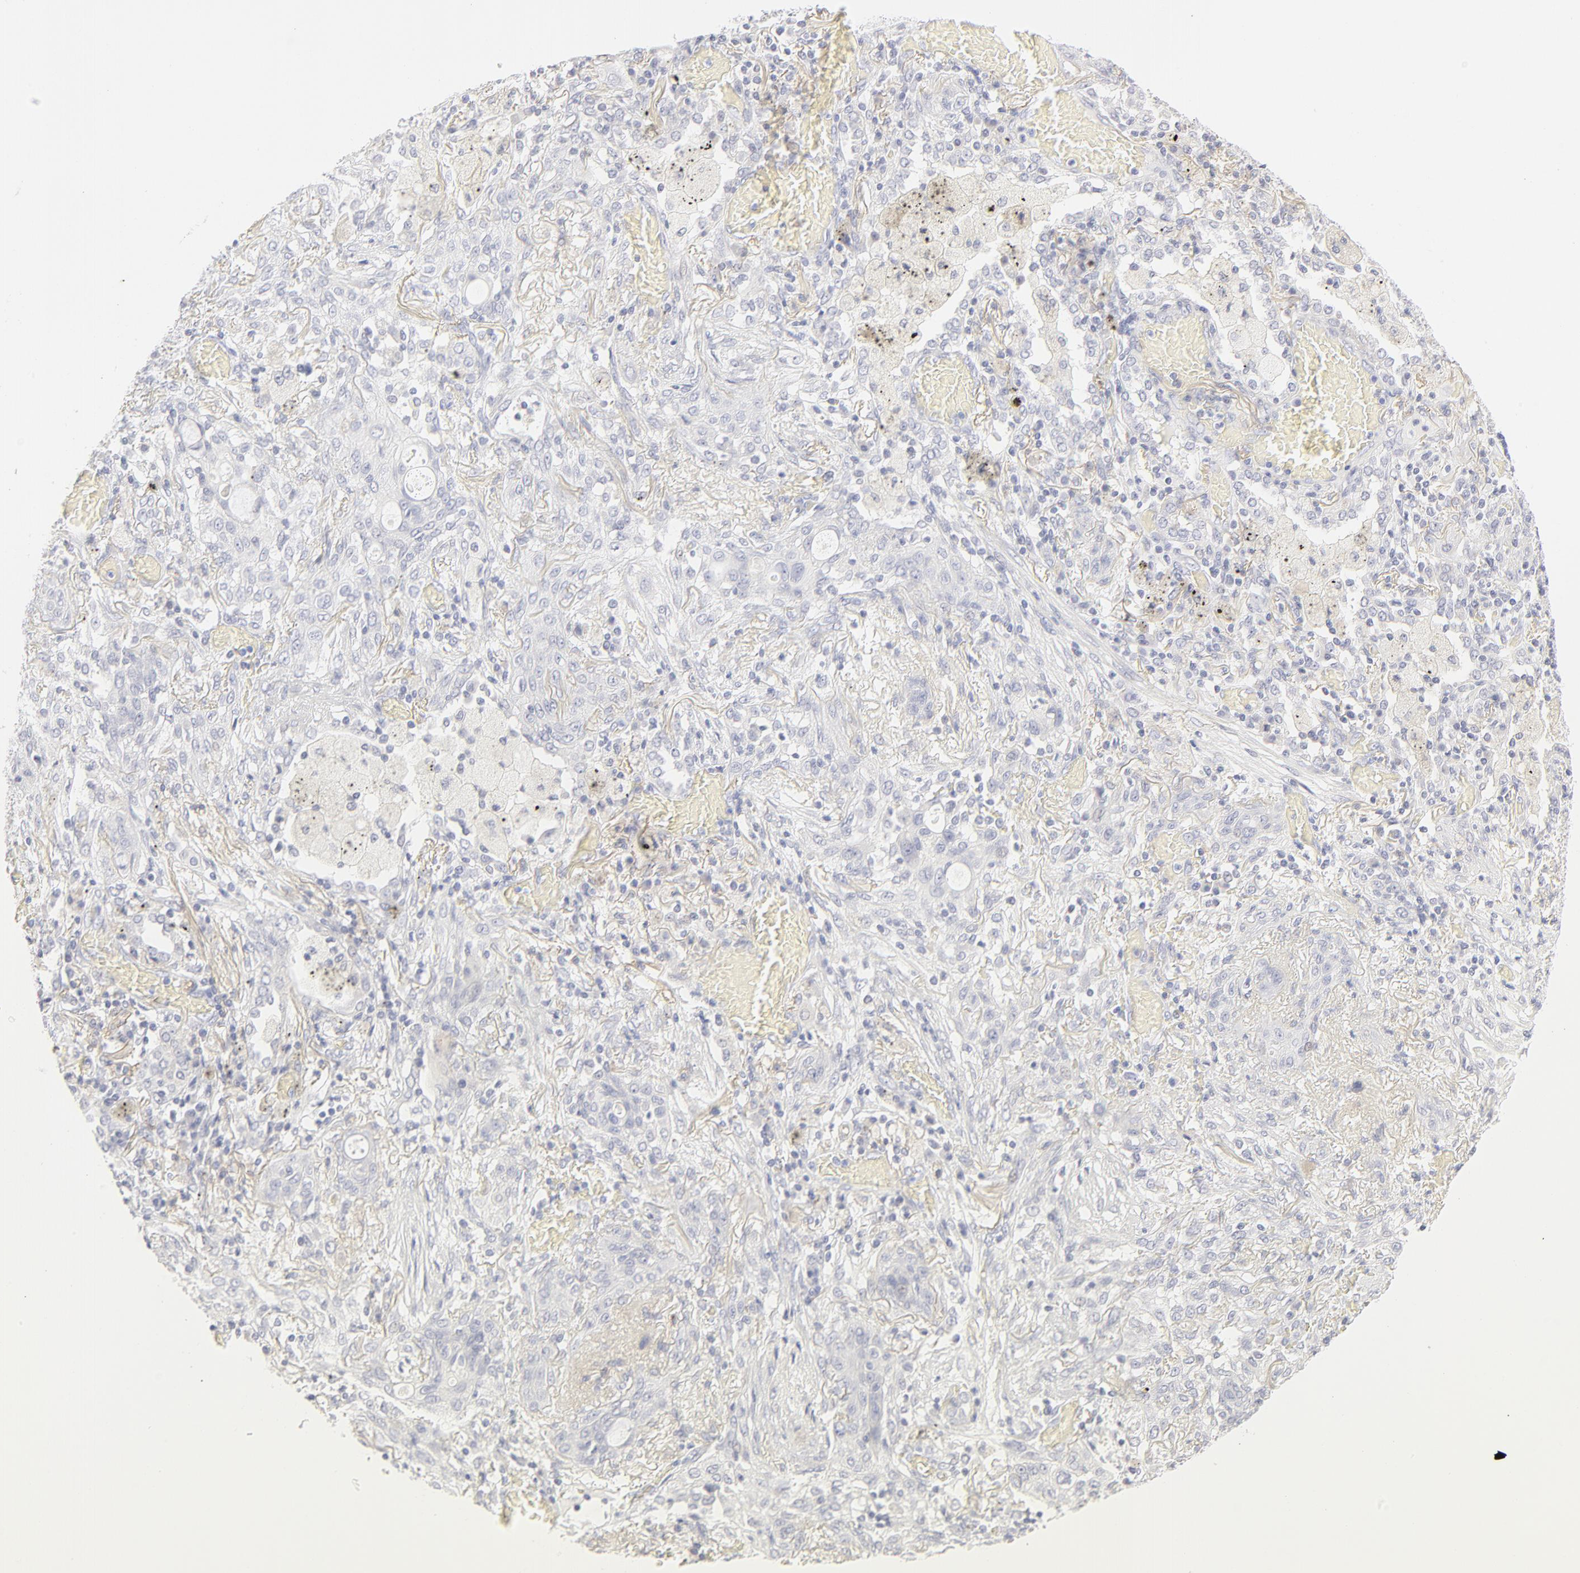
{"staining": {"intensity": "negative", "quantity": "none", "location": "none"}, "tissue": "lung cancer", "cell_type": "Tumor cells", "image_type": "cancer", "snomed": [{"axis": "morphology", "description": "Squamous cell carcinoma, NOS"}, {"axis": "topography", "description": "Lung"}], "caption": "A photomicrograph of human lung cancer (squamous cell carcinoma) is negative for staining in tumor cells.", "gene": "NPNT", "patient": {"sex": "female", "age": 47}}